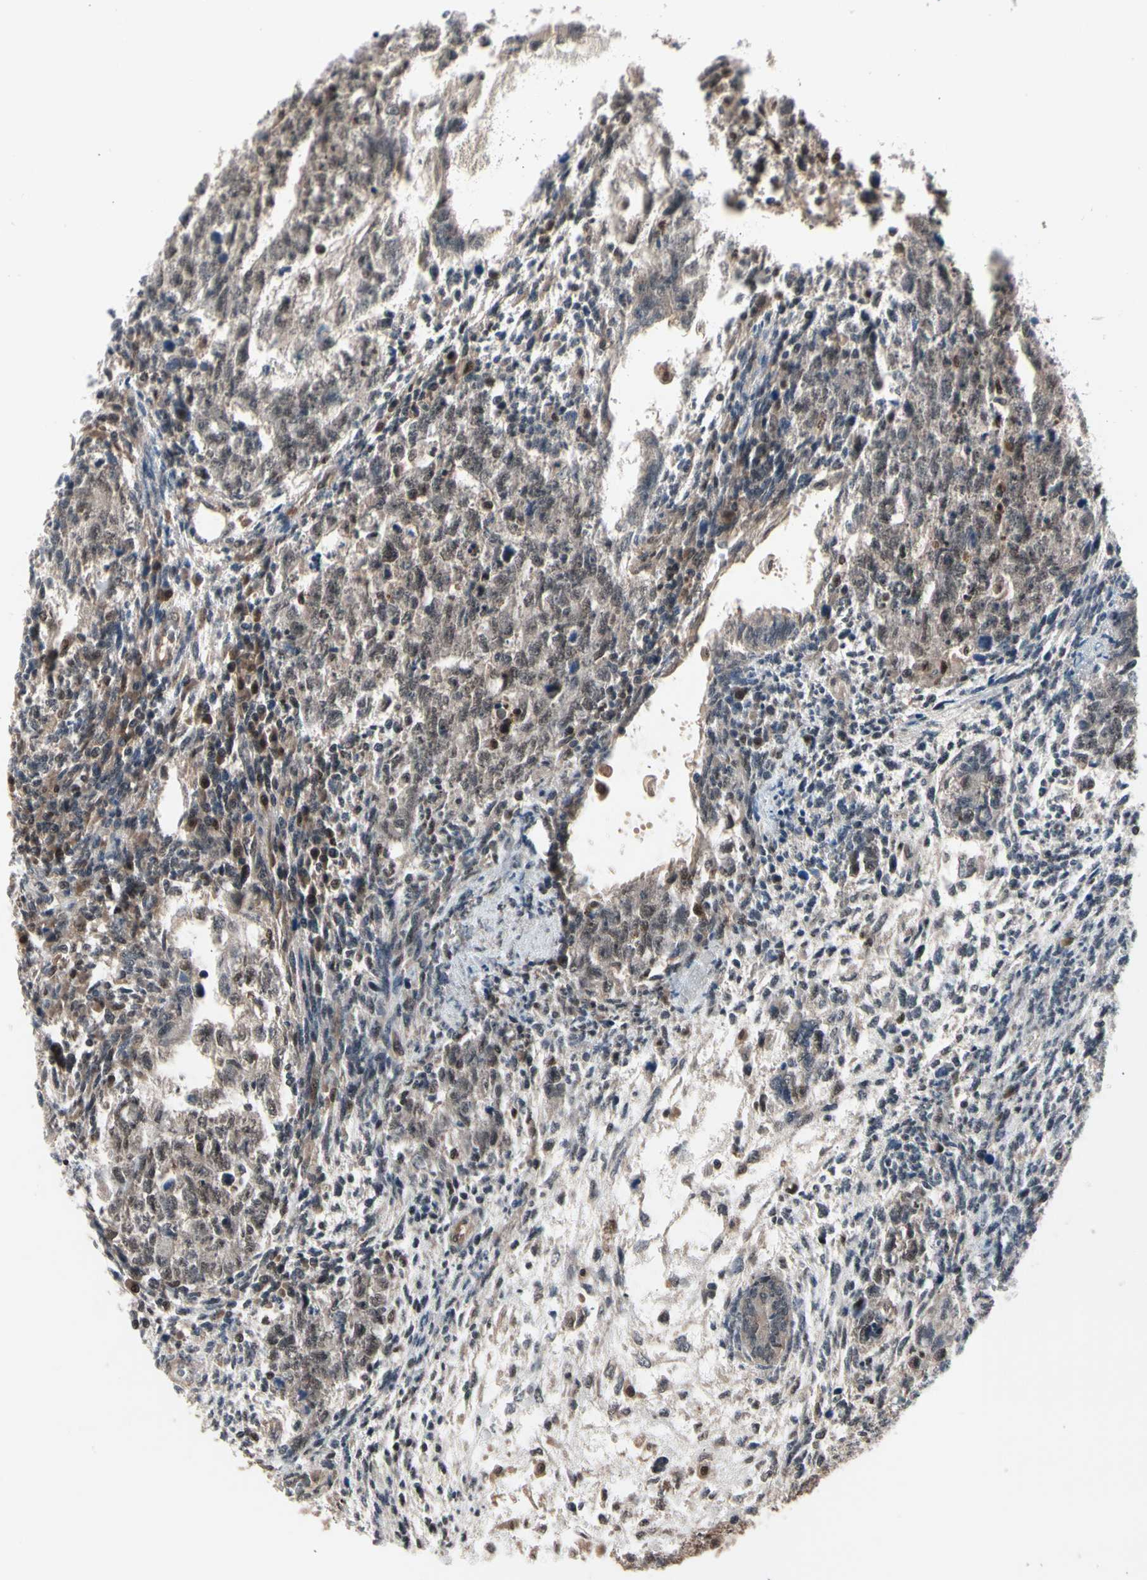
{"staining": {"intensity": "weak", "quantity": ">75%", "location": "cytoplasmic/membranous,nuclear"}, "tissue": "testis cancer", "cell_type": "Tumor cells", "image_type": "cancer", "snomed": [{"axis": "morphology", "description": "Normal tissue, NOS"}, {"axis": "morphology", "description": "Carcinoma, Embryonal, NOS"}, {"axis": "topography", "description": "Testis"}], "caption": "Protein staining demonstrates weak cytoplasmic/membranous and nuclear staining in approximately >75% of tumor cells in testis embryonal carcinoma.", "gene": "PSMA2", "patient": {"sex": "male", "age": 36}}